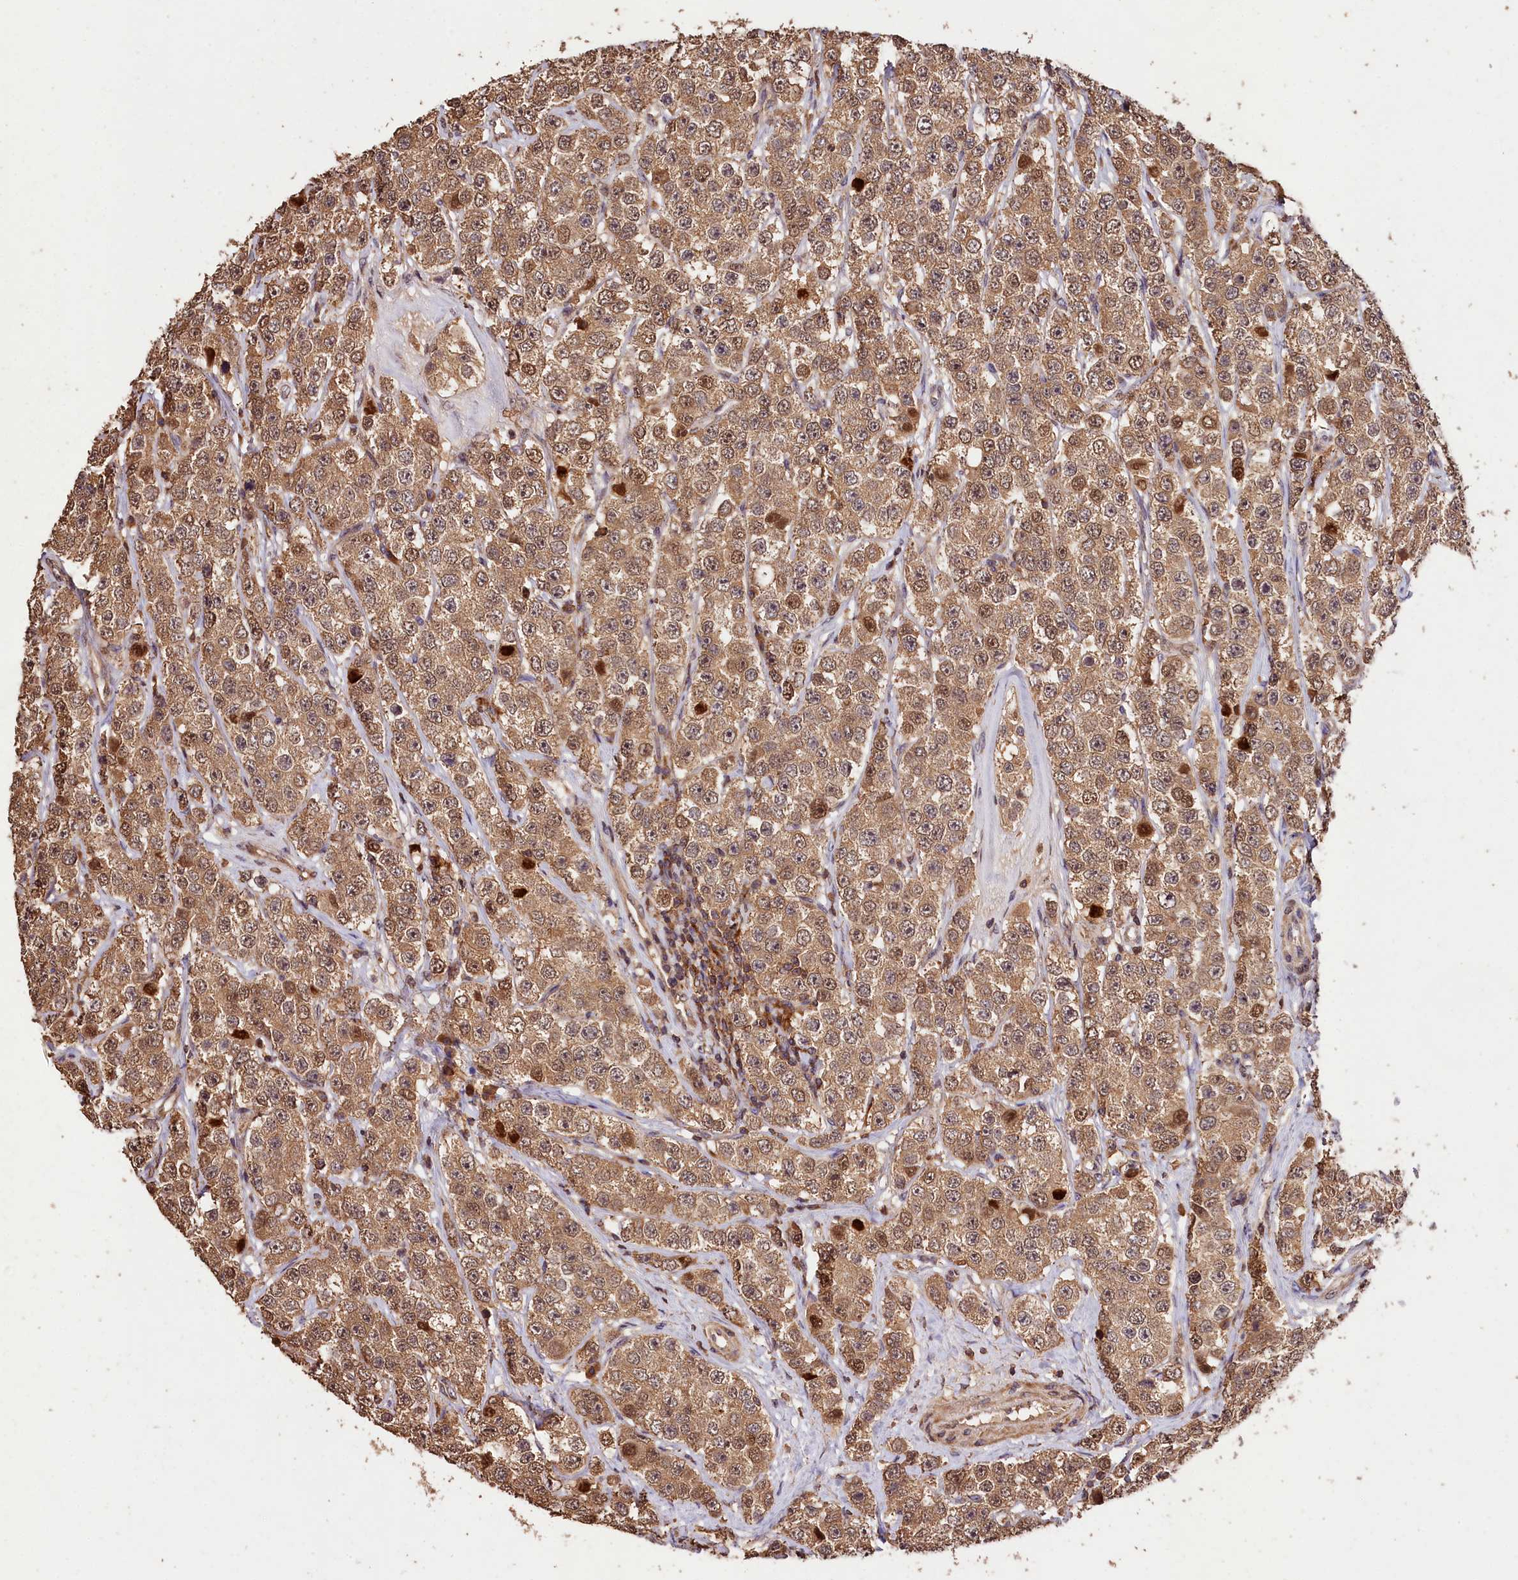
{"staining": {"intensity": "moderate", "quantity": ">75%", "location": "cytoplasmic/membranous,nuclear"}, "tissue": "testis cancer", "cell_type": "Tumor cells", "image_type": "cancer", "snomed": [{"axis": "morphology", "description": "Seminoma, NOS"}, {"axis": "topography", "description": "Testis"}], "caption": "Immunohistochemical staining of human seminoma (testis) reveals medium levels of moderate cytoplasmic/membranous and nuclear protein staining in about >75% of tumor cells. (Brightfield microscopy of DAB IHC at high magnification).", "gene": "KPTN", "patient": {"sex": "male", "age": 28}}